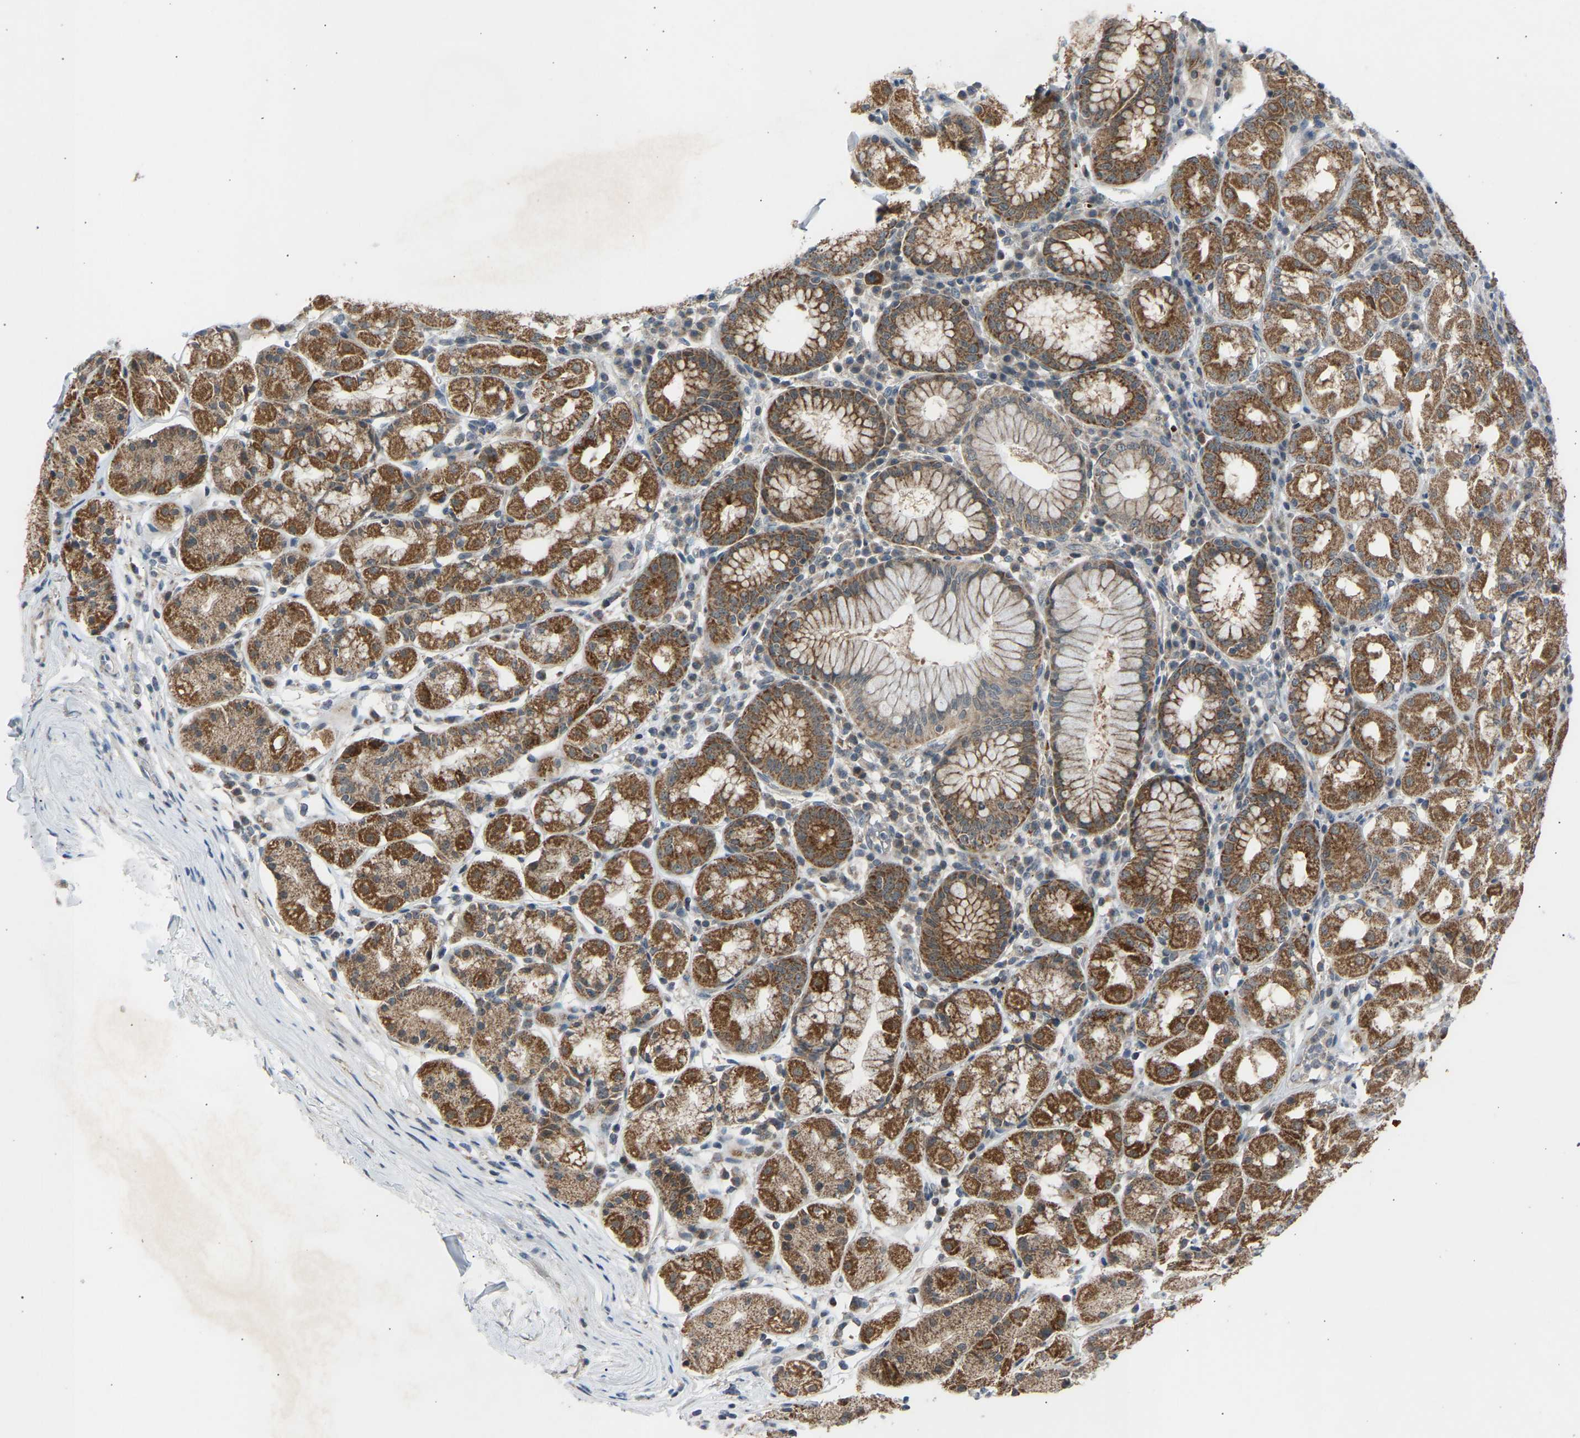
{"staining": {"intensity": "strong", "quantity": "25%-75%", "location": "cytoplasmic/membranous"}, "tissue": "stomach", "cell_type": "Glandular cells", "image_type": "normal", "snomed": [{"axis": "morphology", "description": "Normal tissue, NOS"}, {"axis": "topography", "description": "Stomach"}, {"axis": "topography", "description": "Stomach, lower"}], "caption": "Glandular cells demonstrate high levels of strong cytoplasmic/membranous staining in approximately 25%-75% of cells in unremarkable stomach.", "gene": "SLIRP", "patient": {"sex": "female", "age": 56}}